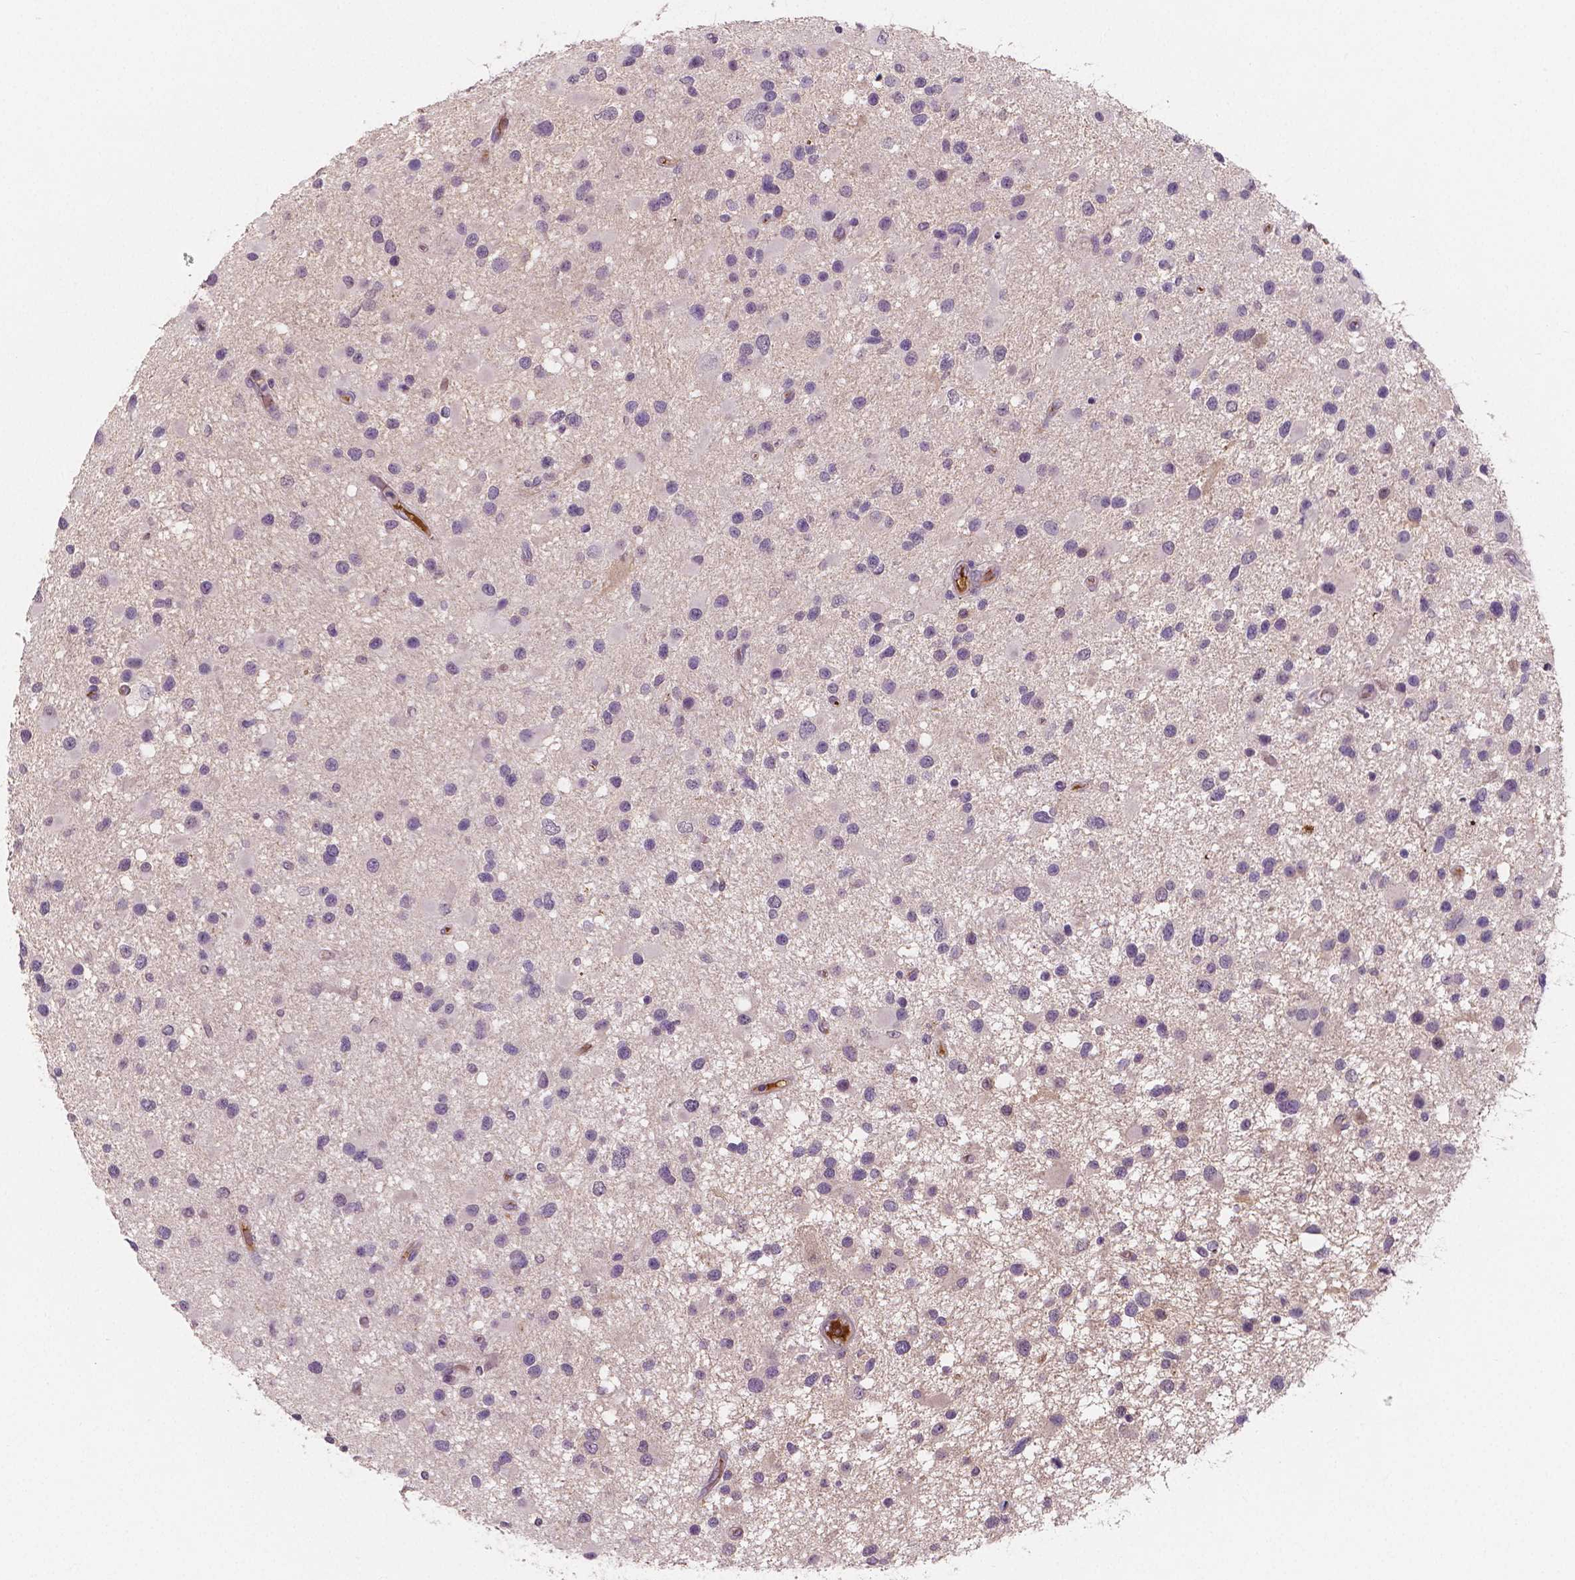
{"staining": {"intensity": "negative", "quantity": "none", "location": "none"}, "tissue": "glioma", "cell_type": "Tumor cells", "image_type": "cancer", "snomed": [{"axis": "morphology", "description": "Glioma, malignant, Low grade"}, {"axis": "topography", "description": "Brain"}], "caption": "Immunohistochemistry image of neoplastic tissue: malignant low-grade glioma stained with DAB demonstrates no significant protein positivity in tumor cells.", "gene": "APOA4", "patient": {"sex": "female", "age": 32}}